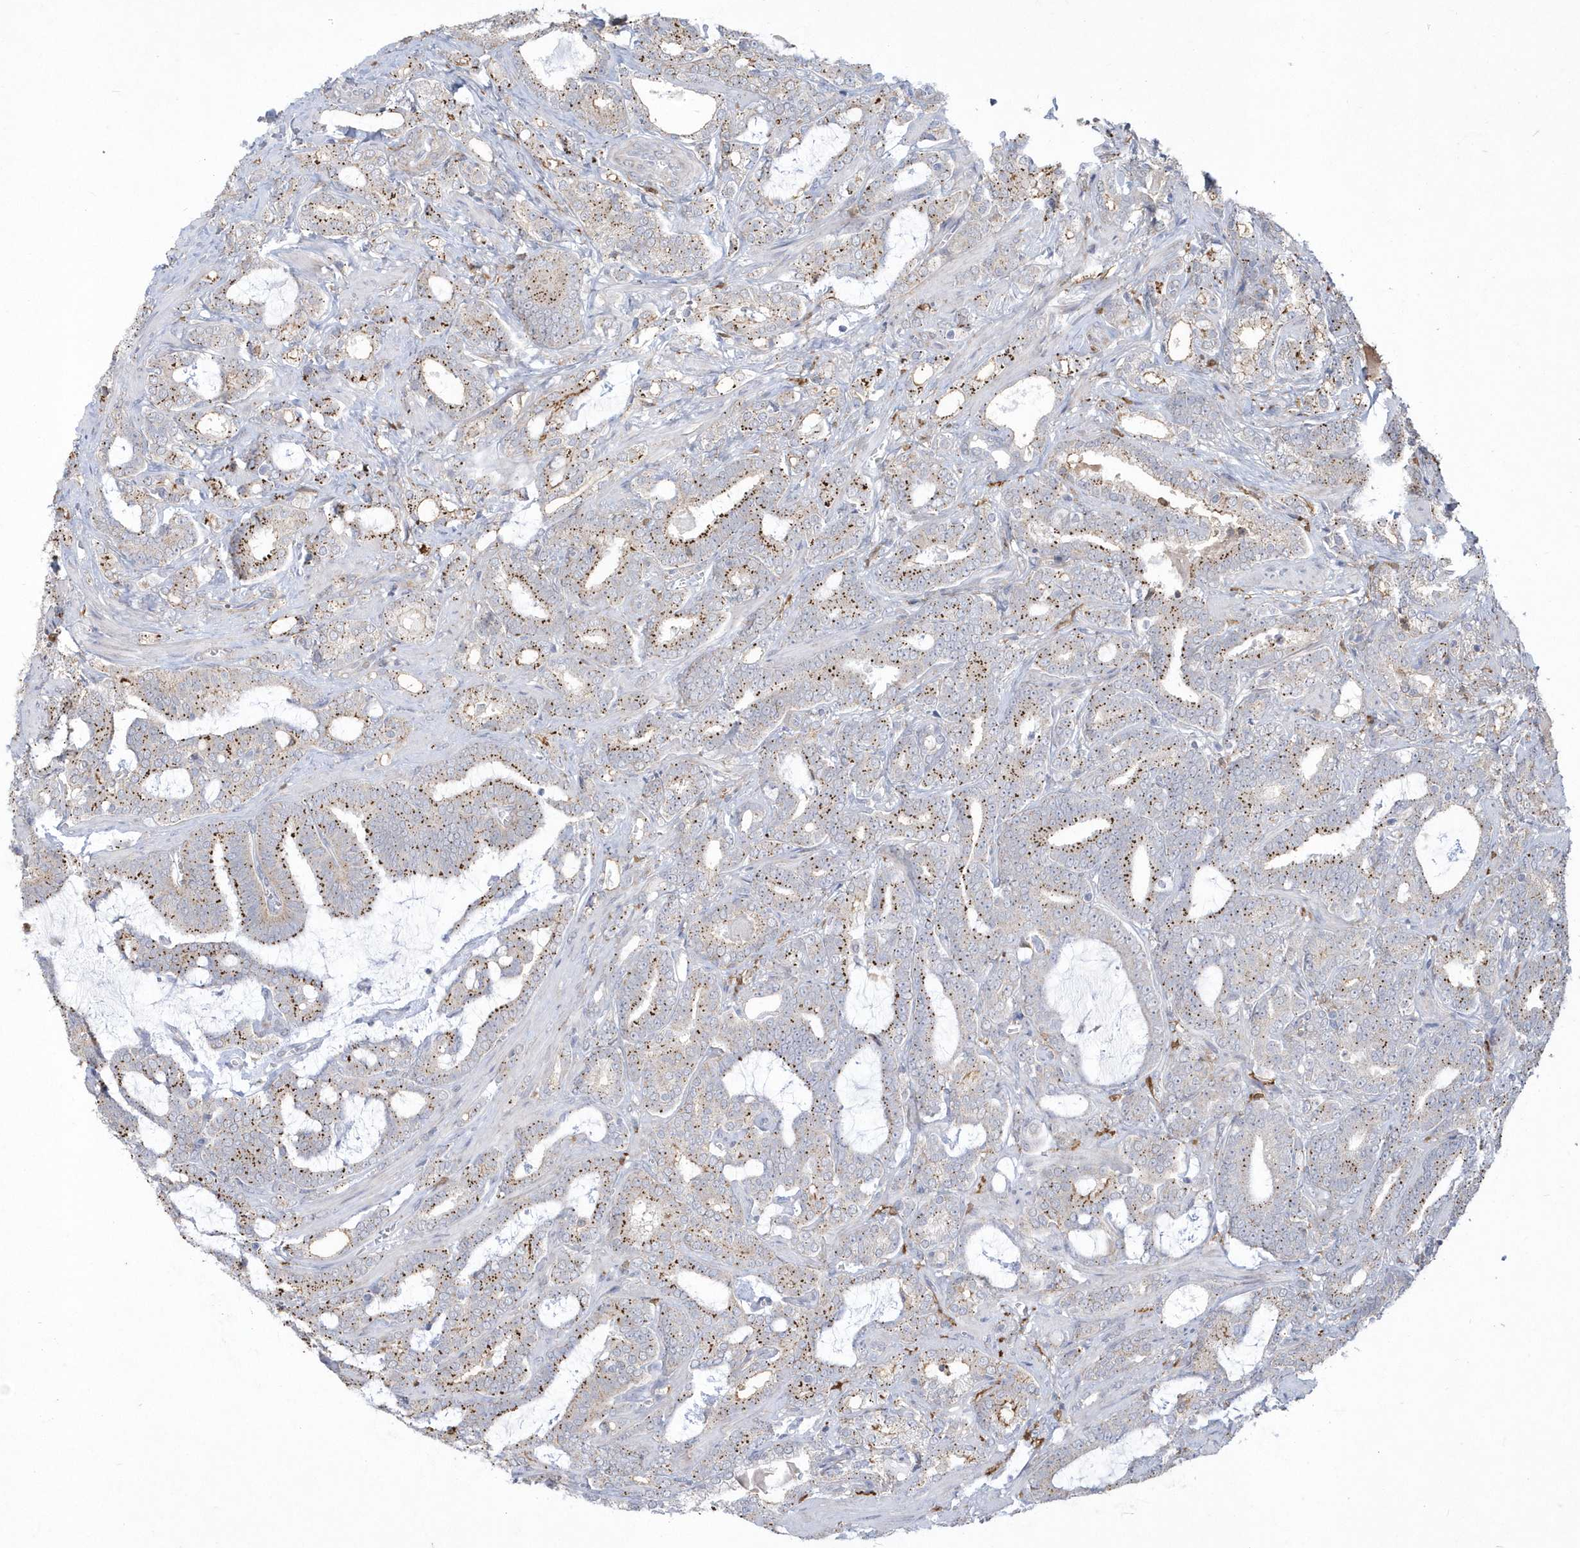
{"staining": {"intensity": "moderate", "quantity": "25%-75%", "location": "cytoplasmic/membranous"}, "tissue": "prostate cancer", "cell_type": "Tumor cells", "image_type": "cancer", "snomed": [{"axis": "morphology", "description": "Adenocarcinoma, High grade"}, {"axis": "topography", "description": "Prostate and seminal vesicle, NOS"}], "caption": "Approximately 25%-75% of tumor cells in prostate cancer (adenocarcinoma (high-grade)) demonstrate moderate cytoplasmic/membranous protein staining as visualized by brown immunohistochemical staining.", "gene": "TSPEAR", "patient": {"sex": "male", "age": 67}}